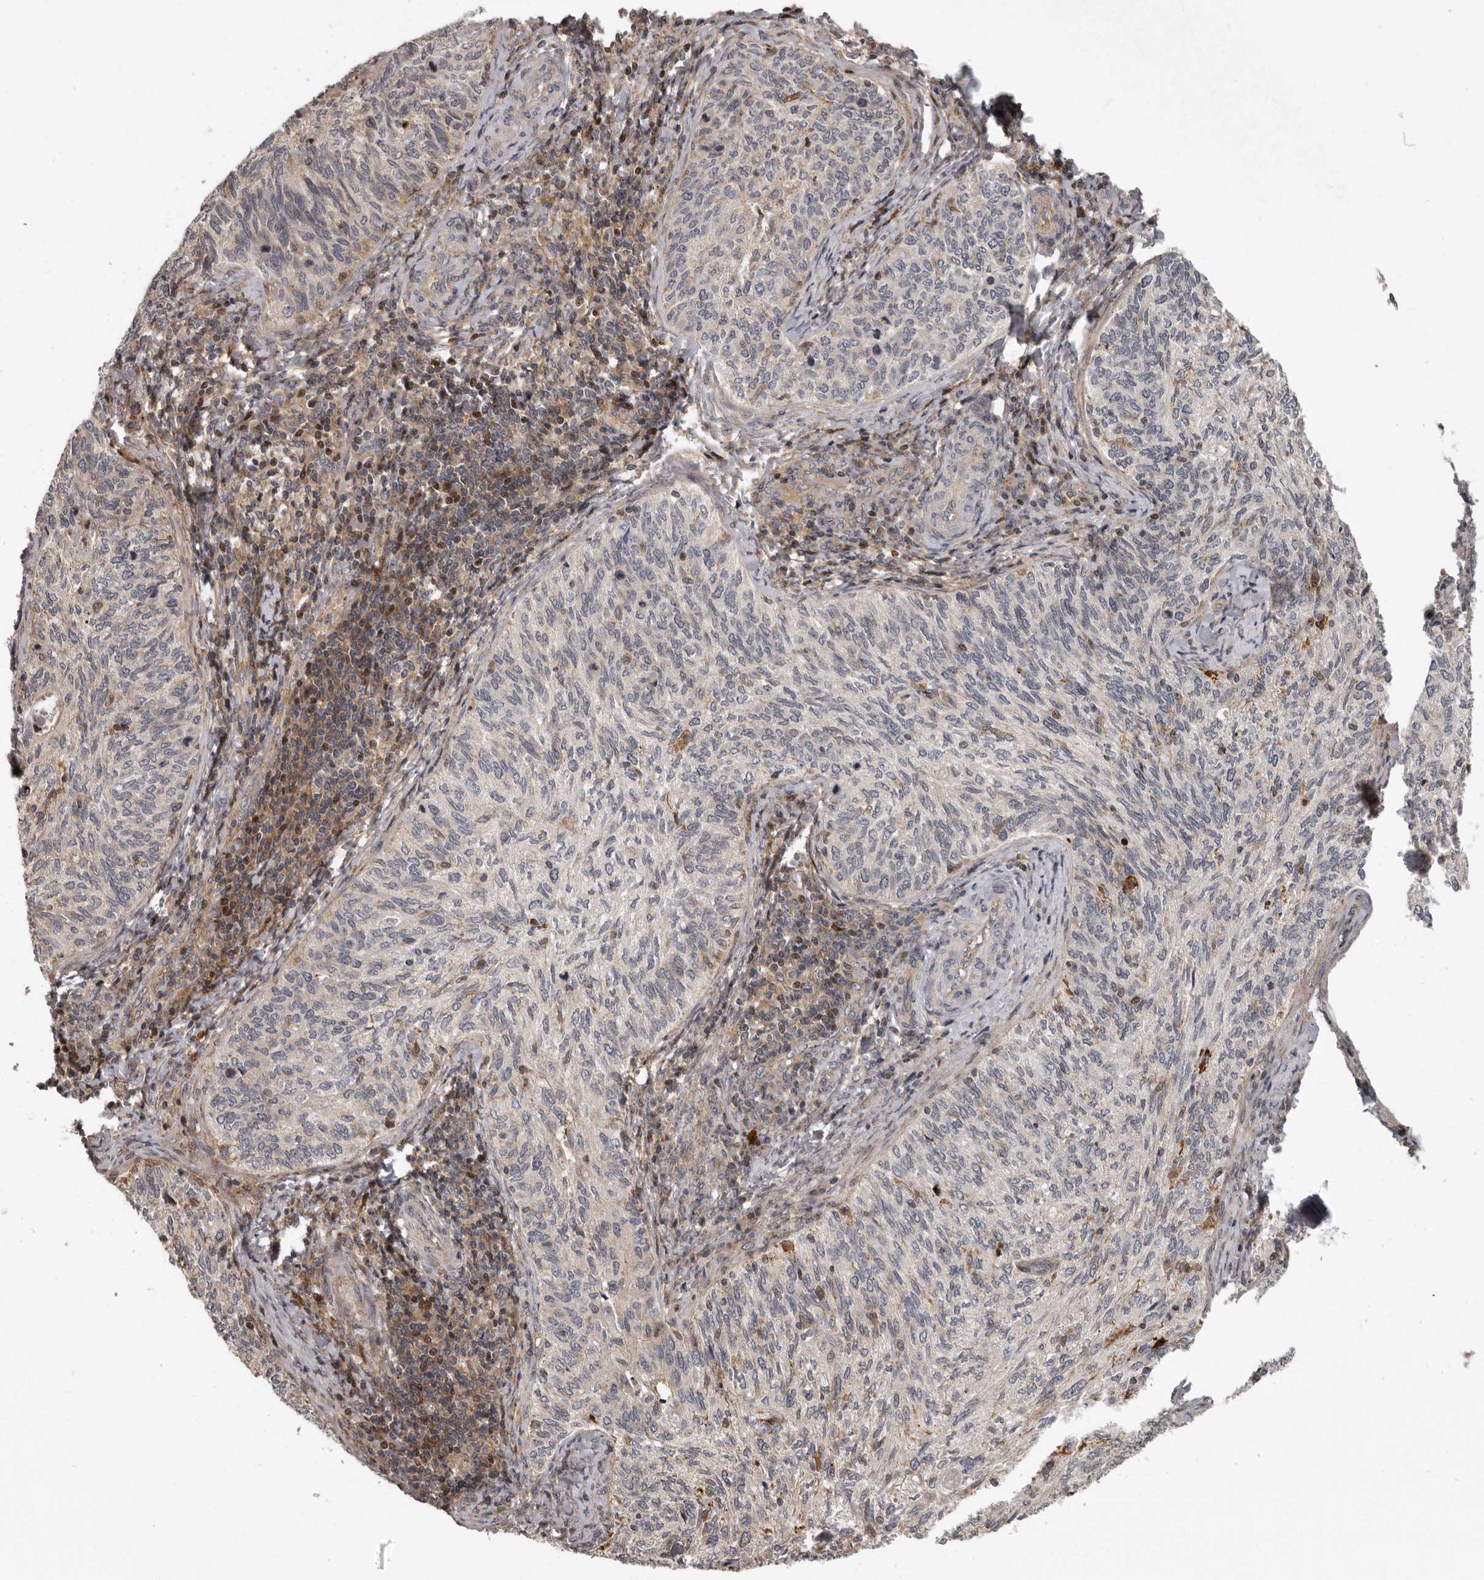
{"staining": {"intensity": "negative", "quantity": "none", "location": "none"}, "tissue": "cervical cancer", "cell_type": "Tumor cells", "image_type": "cancer", "snomed": [{"axis": "morphology", "description": "Squamous cell carcinoma, NOS"}, {"axis": "topography", "description": "Cervix"}], "caption": "This photomicrograph is of cervical cancer (squamous cell carcinoma) stained with immunohistochemistry to label a protein in brown with the nuclei are counter-stained blue. There is no staining in tumor cells.", "gene": "FGFR4", "patient": {"sex": "female", "age": 30}}